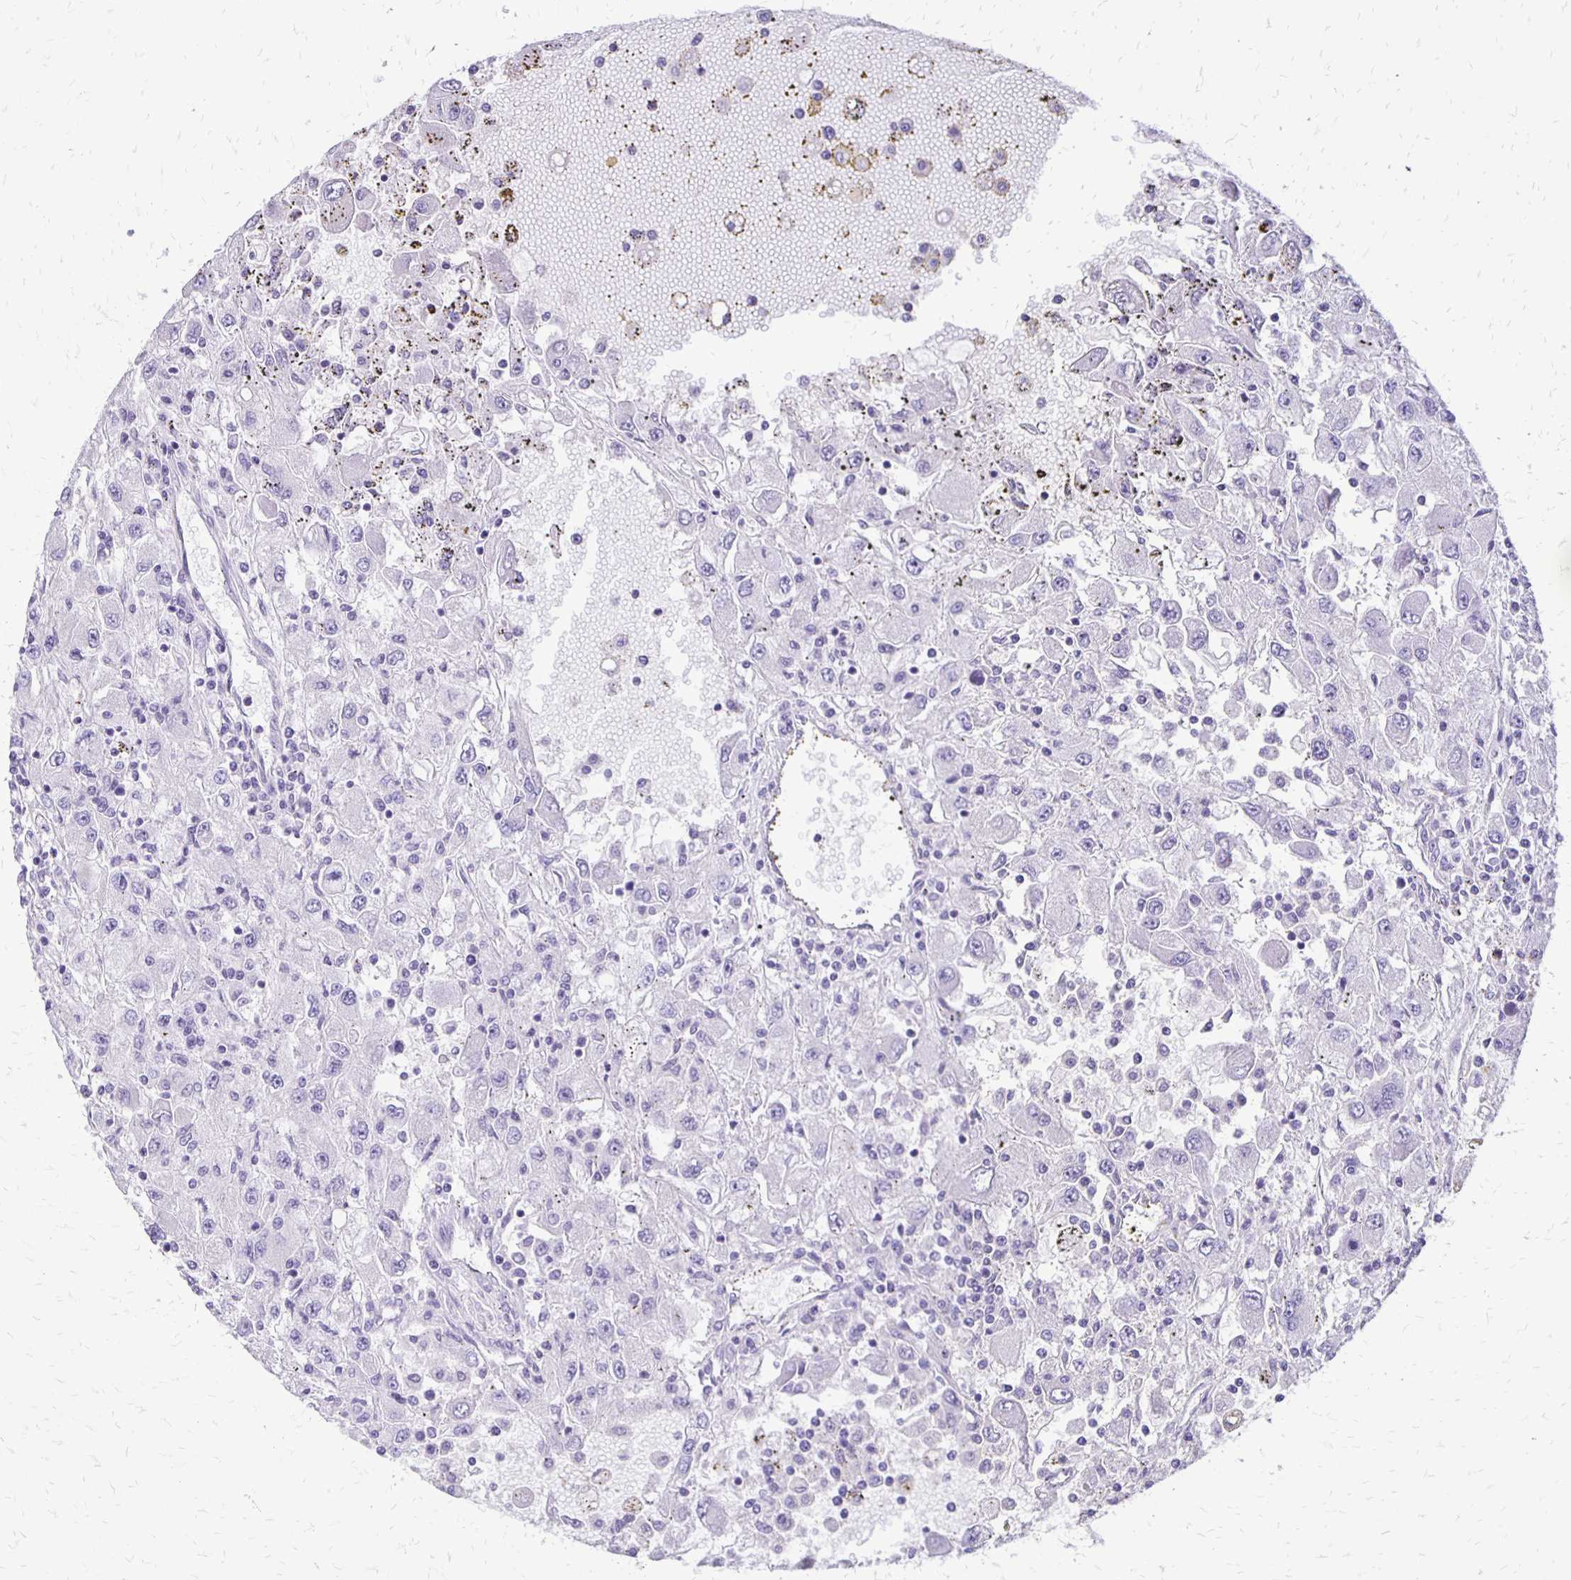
{"staining": {"intensity": "negative", "quantity": "none", "location": "none"}, "tissue": "renal cancer", "cell_type": "Tumor cells", "image_type": "cancer", "snomed": [{"axis": "morphology", "description": "Adenocarcinoma, NOS"}, {"axis": "topography", "description": "Kidney"}], "caption": "This photomicrograph is of adenocarcinoma (renal) stained with immunohistochemistry (IHC) to label a protein in brown with the nuclei are counter-stained blue. There is no staining in tumor cells.", "gene": "ANKRD45", "patient": {"sex": "female", "age": 67}}